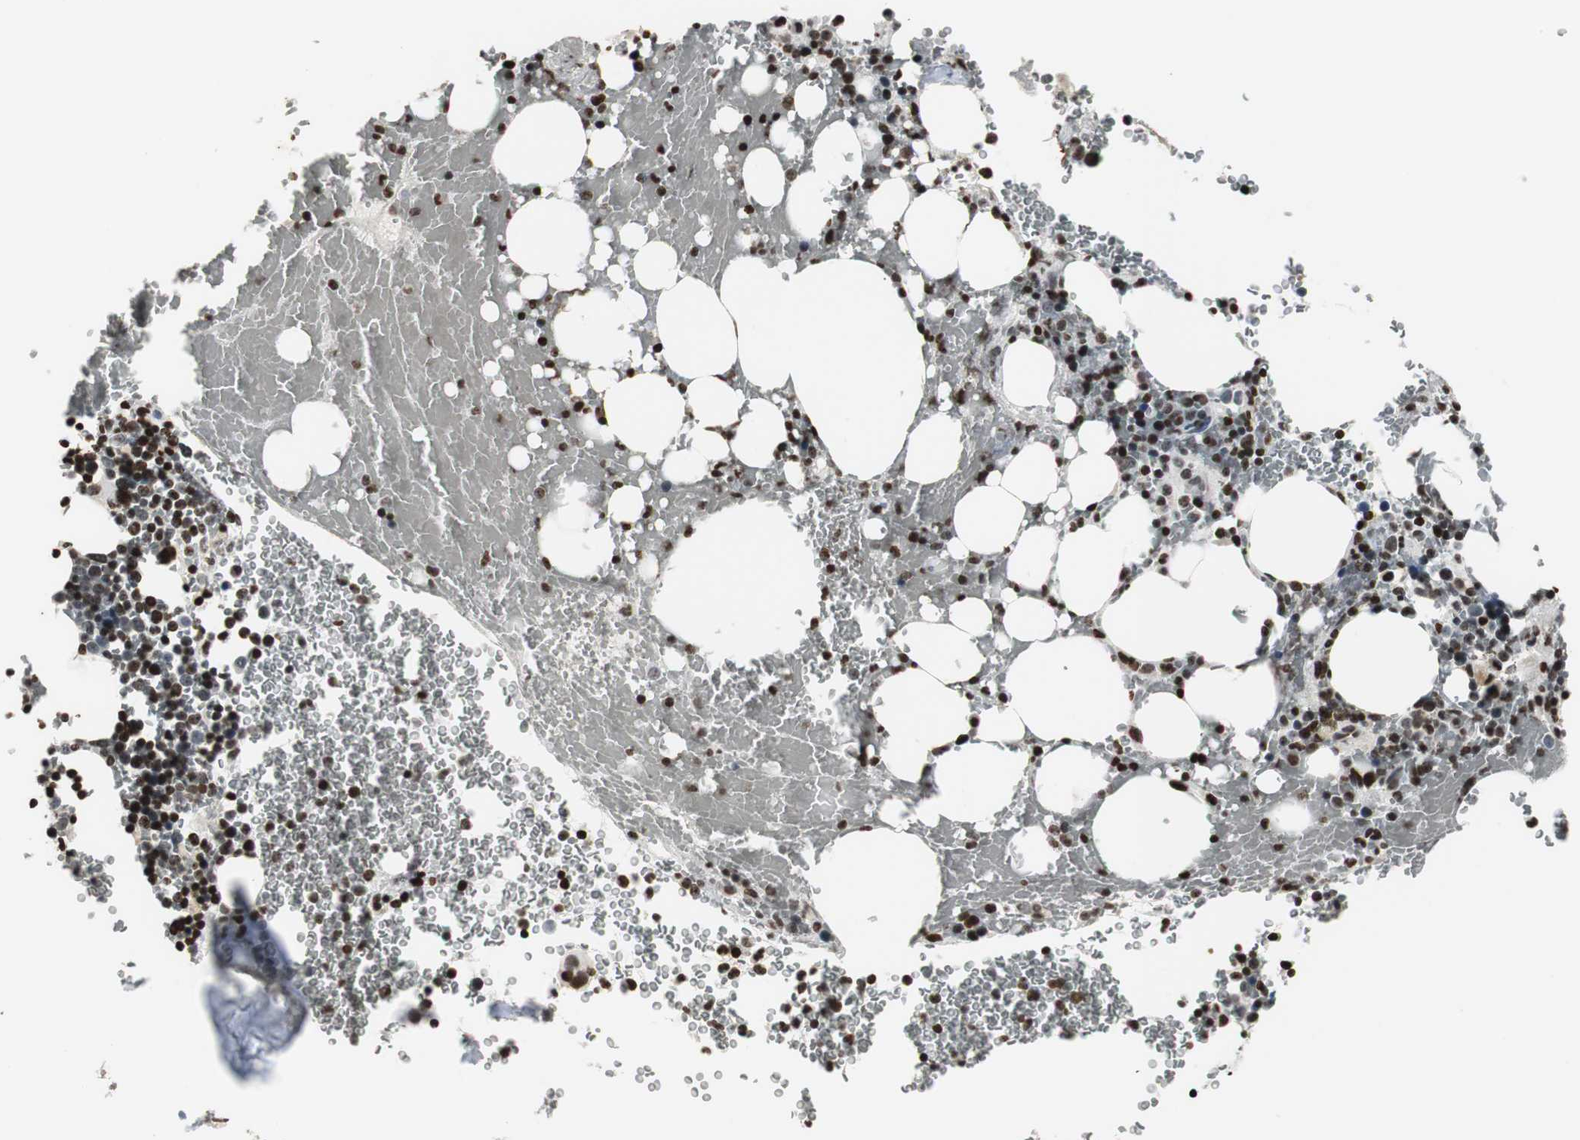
{"staining": {"intensity": "strong", "quantity": ">75%", "location": "nuclear"}, "tissue": "bone marrow", "cell_type": "Hematopoietic cells", "image_type": "normal", "snomed": [{"axis": "morphology", "description": "Normal tissue, NOS"}, {"axis": "topography", "description": "Bone marrow"}], "caption": "Hematopoietic cells reveal high levels of strong nuclear expression in approximately >75% of cells in unremarkable human bone marrow. (Stains: DAB (3,3'-diaminobenzidine) in brown, nuclei in blue, Microscopy: brightfield microscopy at high magnification).", "gene": "PAXIP1", "patient": {"sex": "female", "age": 73}}